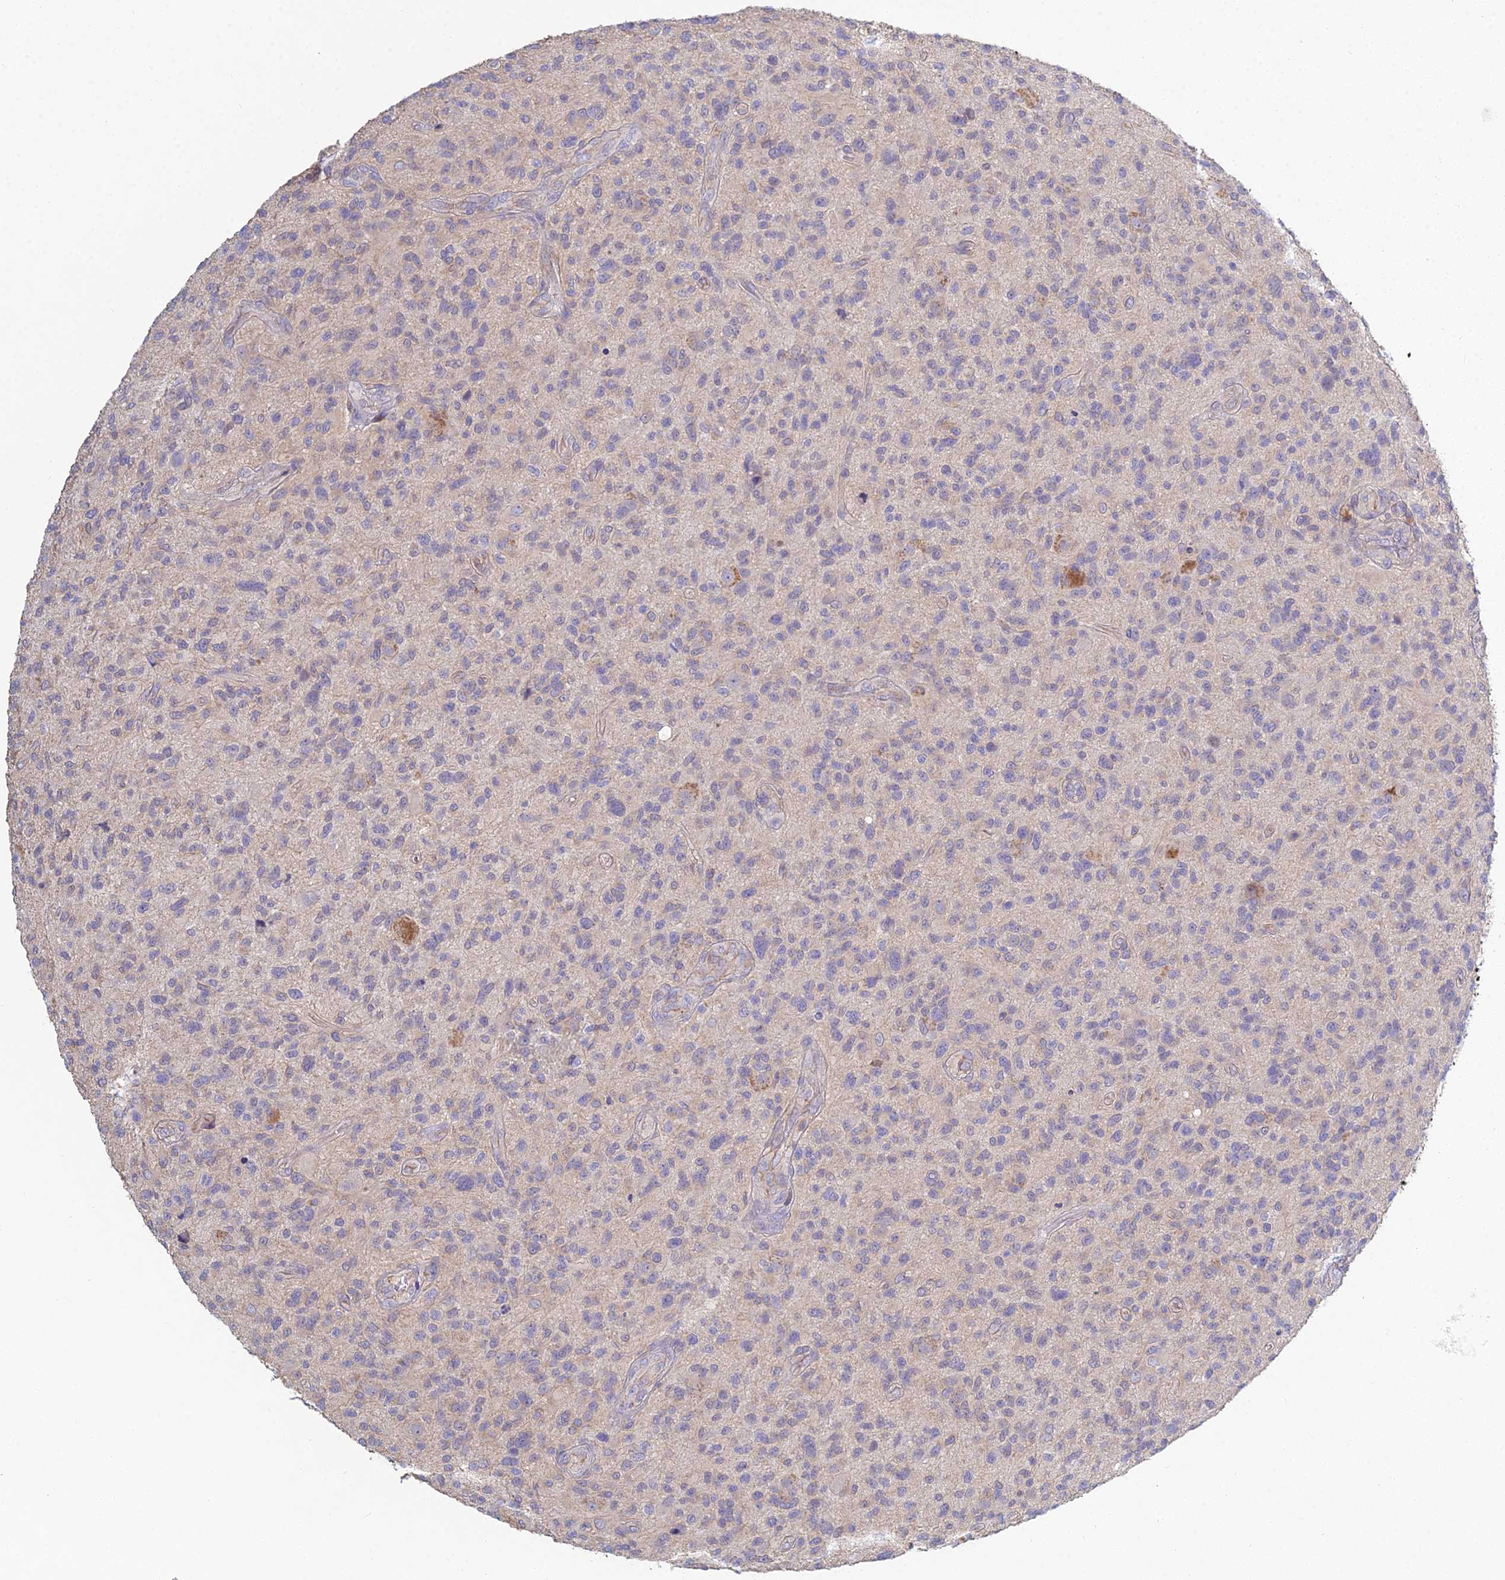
{"staining": {"intensity": "negative", "quantity": "none", "location": "none"}, "tissue": "glioma", "cell_type": "Tumor cells", "image_type": "cancer", "snomed": [{"axis": "morphology", "description": "Glioma, malignant, High grade"}, {"axis": "topography", "description": "Brain"}], "caption": "Immunohistochemical staining of human malignant glioma (high-grade) exhibits no significant staining in tumor cells.", "gene": "METTL26", "patient": {"sex": "male", "age": 47}}